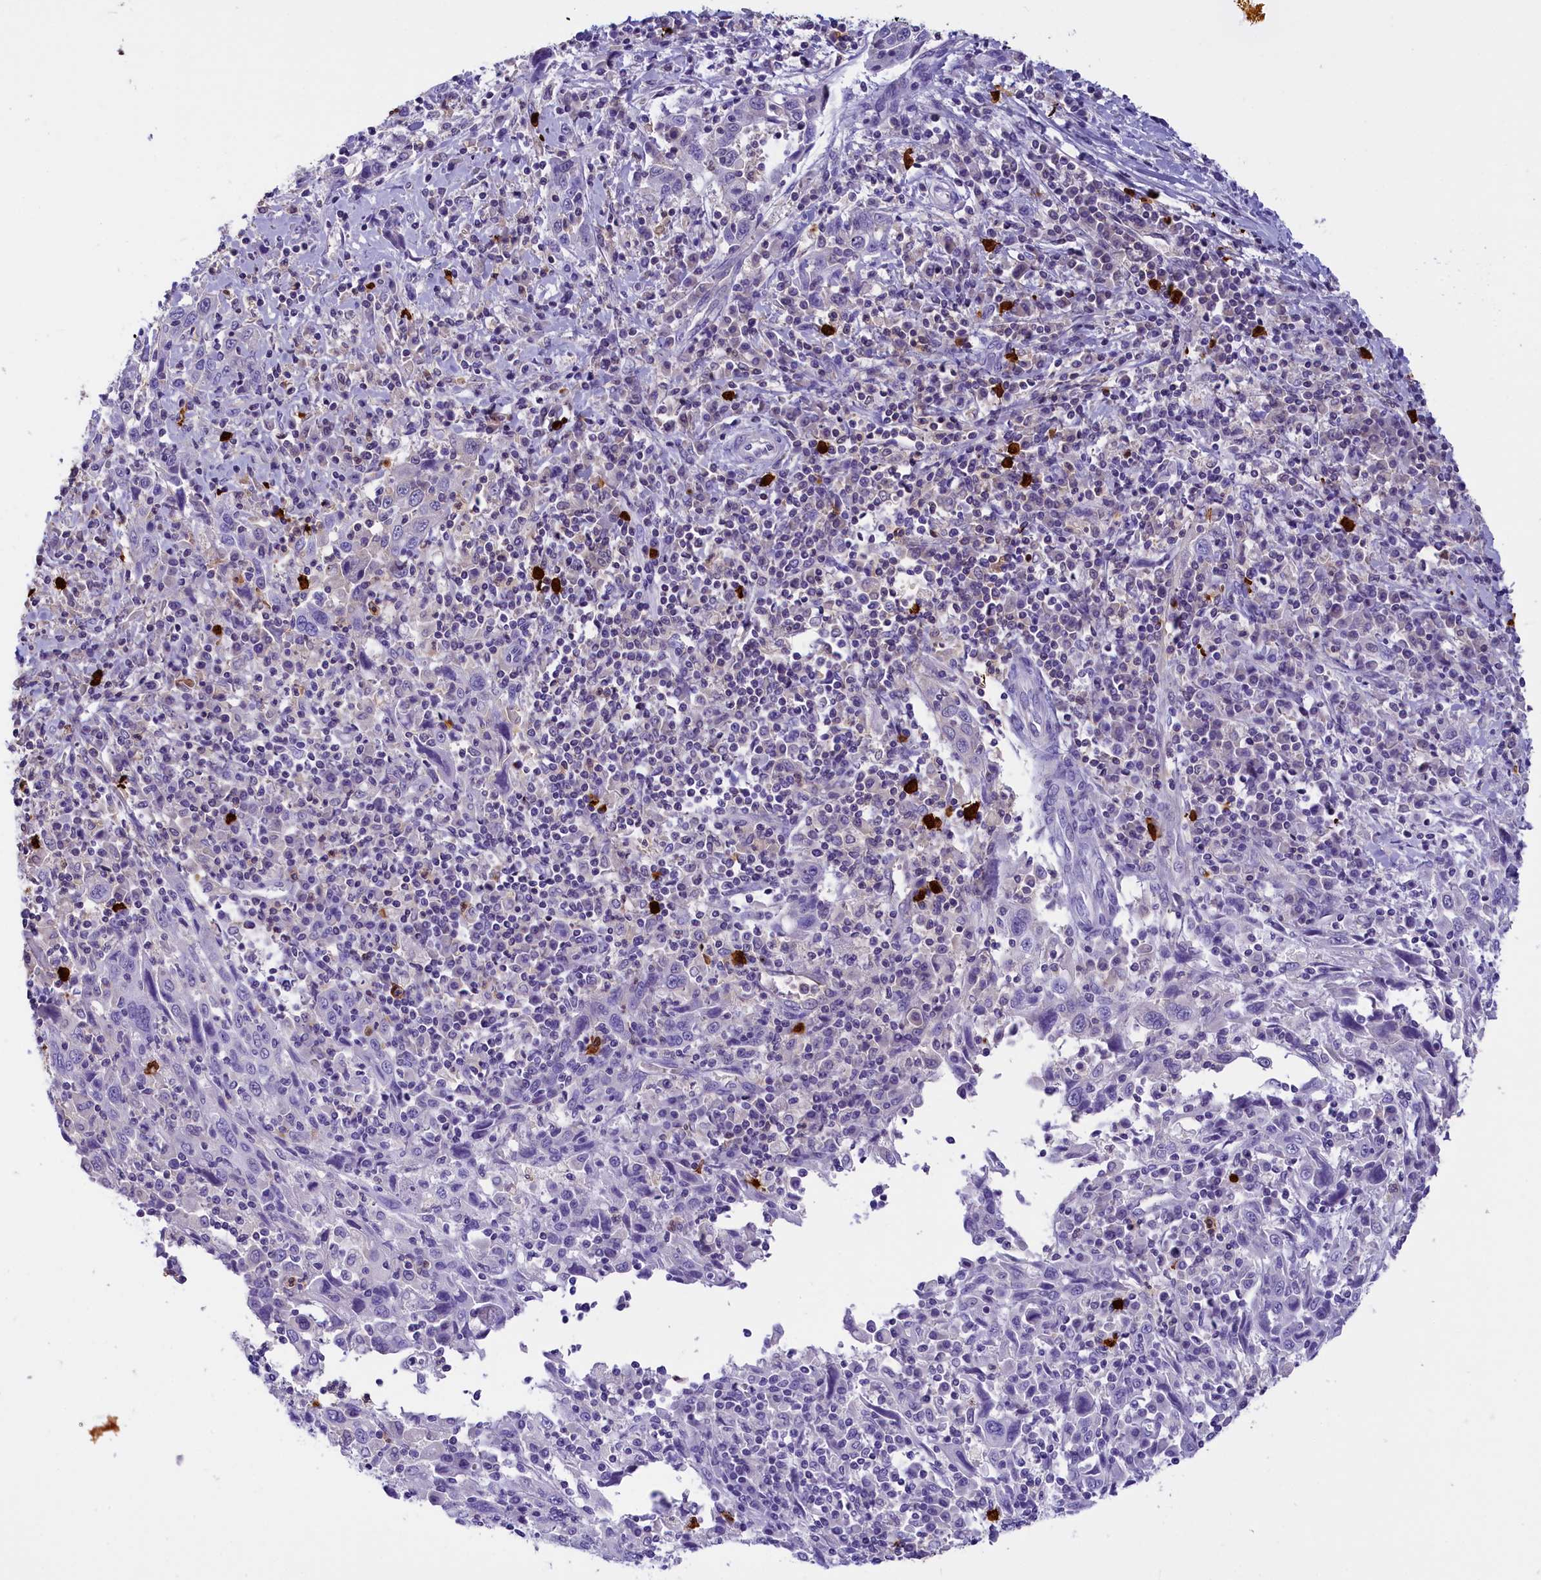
{"staining": {"intensity": "negative", "quantity": "none", "location": "none"}, "tissue": "cervical cancer", "cell_type": "Tumor cells", "image_type": "cancer", "snomed": [{"axis": "morphology", "description": "Squamous cell carcinoma, NOS"}, {"axis": "topography", "description": "Cervix"}], "caption": "The micrograph exhibits no significant positivity in tumor cells of cervical cancer (squamous cell carcinoma).", "gene": "CLC", "patient": {"sex": "female", "age": 46}}